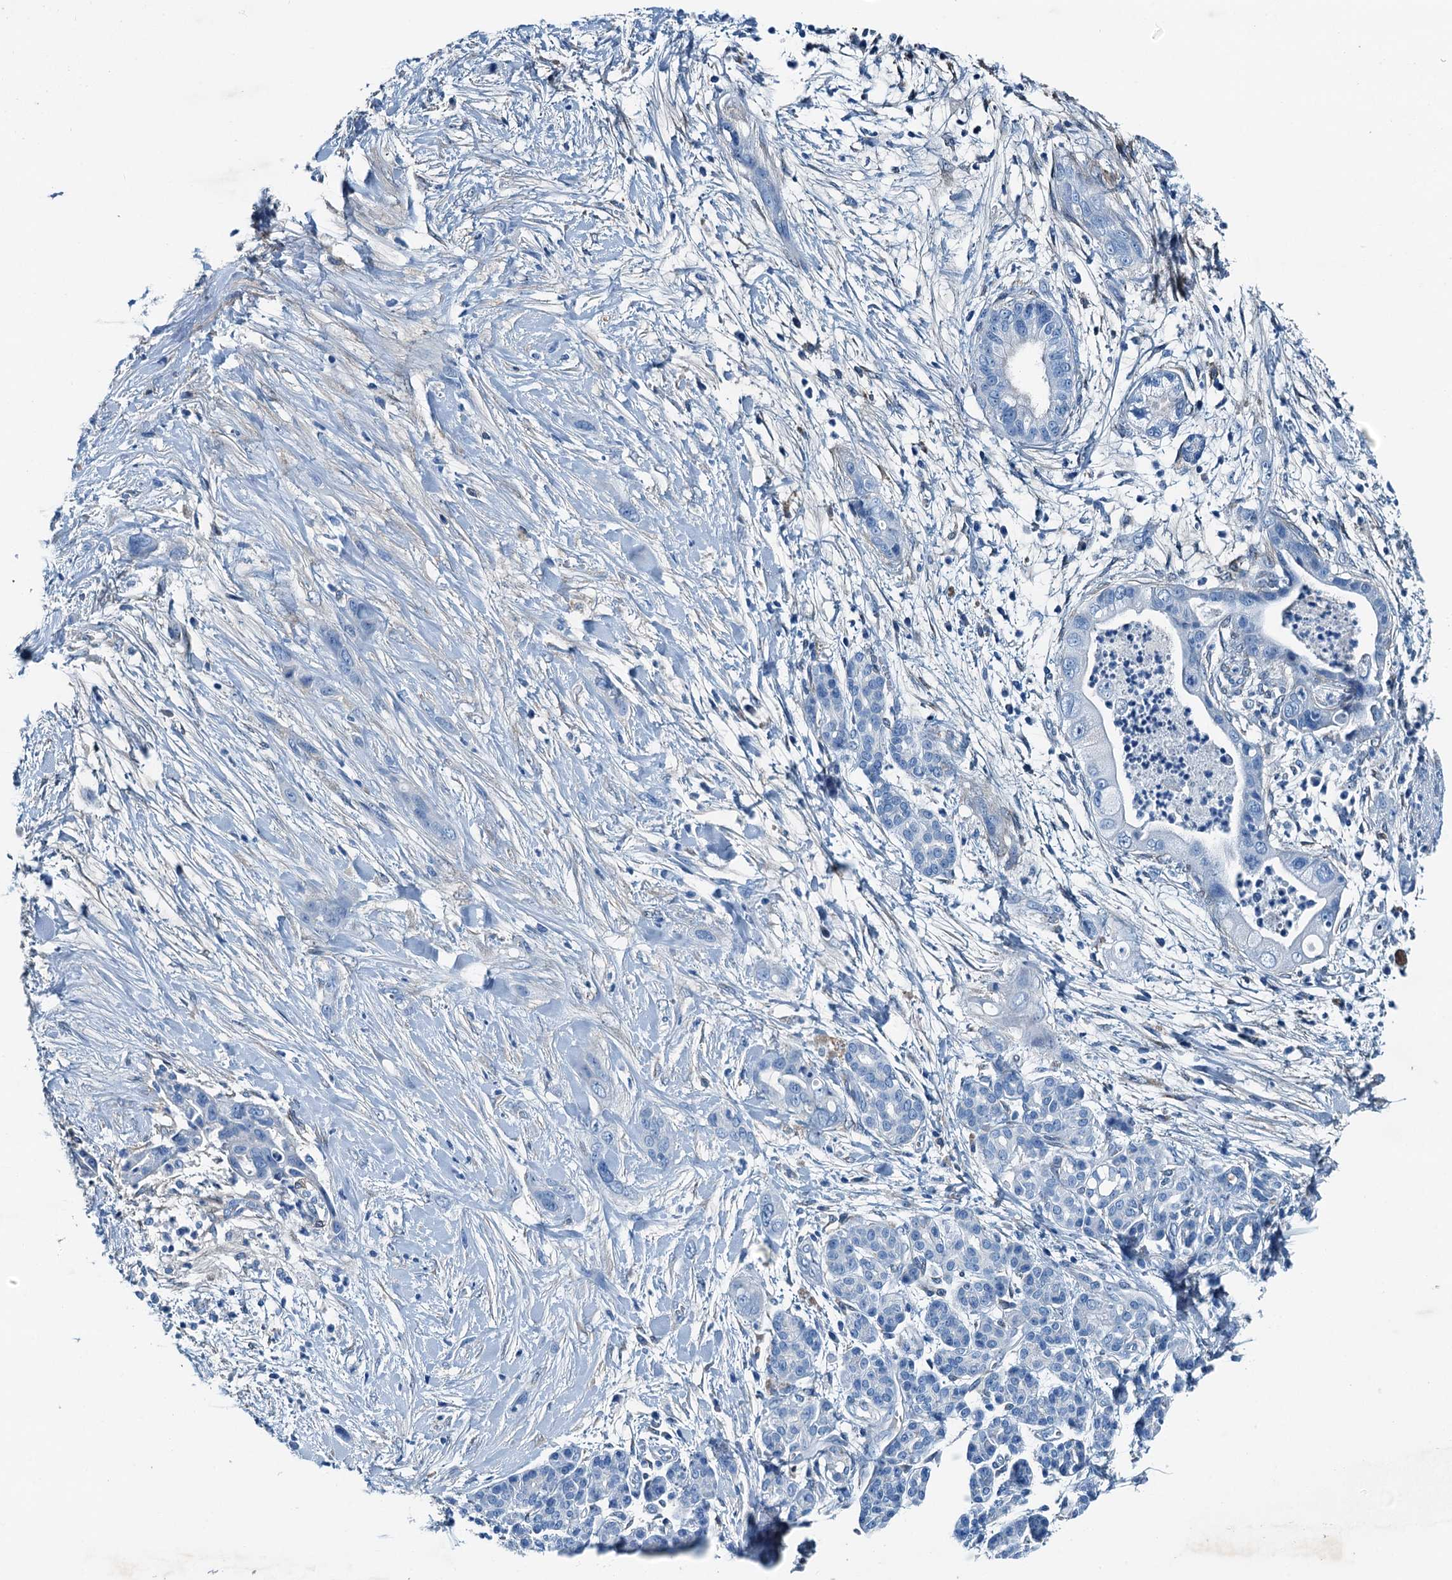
{"staining": {"intensity": "negative", "quantity": "none", "location": "none"}, "tissue": "pancreatic cancer", "cell_type": "Tumor cells", "image_type": "cancer", "snomed": [{"axis": "morphology", "description": "Adenocarcinoma, NOS"}, {"axis": "topography", "description": "Pancreas"}], "caption": "This micrograph is of pancreatic adenocarcinoma stained with immunohistochemistry (IHC) to label a protein in brown with the nuclei are counter-stained blue. There is no staining in tumor cells.", "gene": "RAB3IL1", "patient": {"sex": "male", "age": 59}}